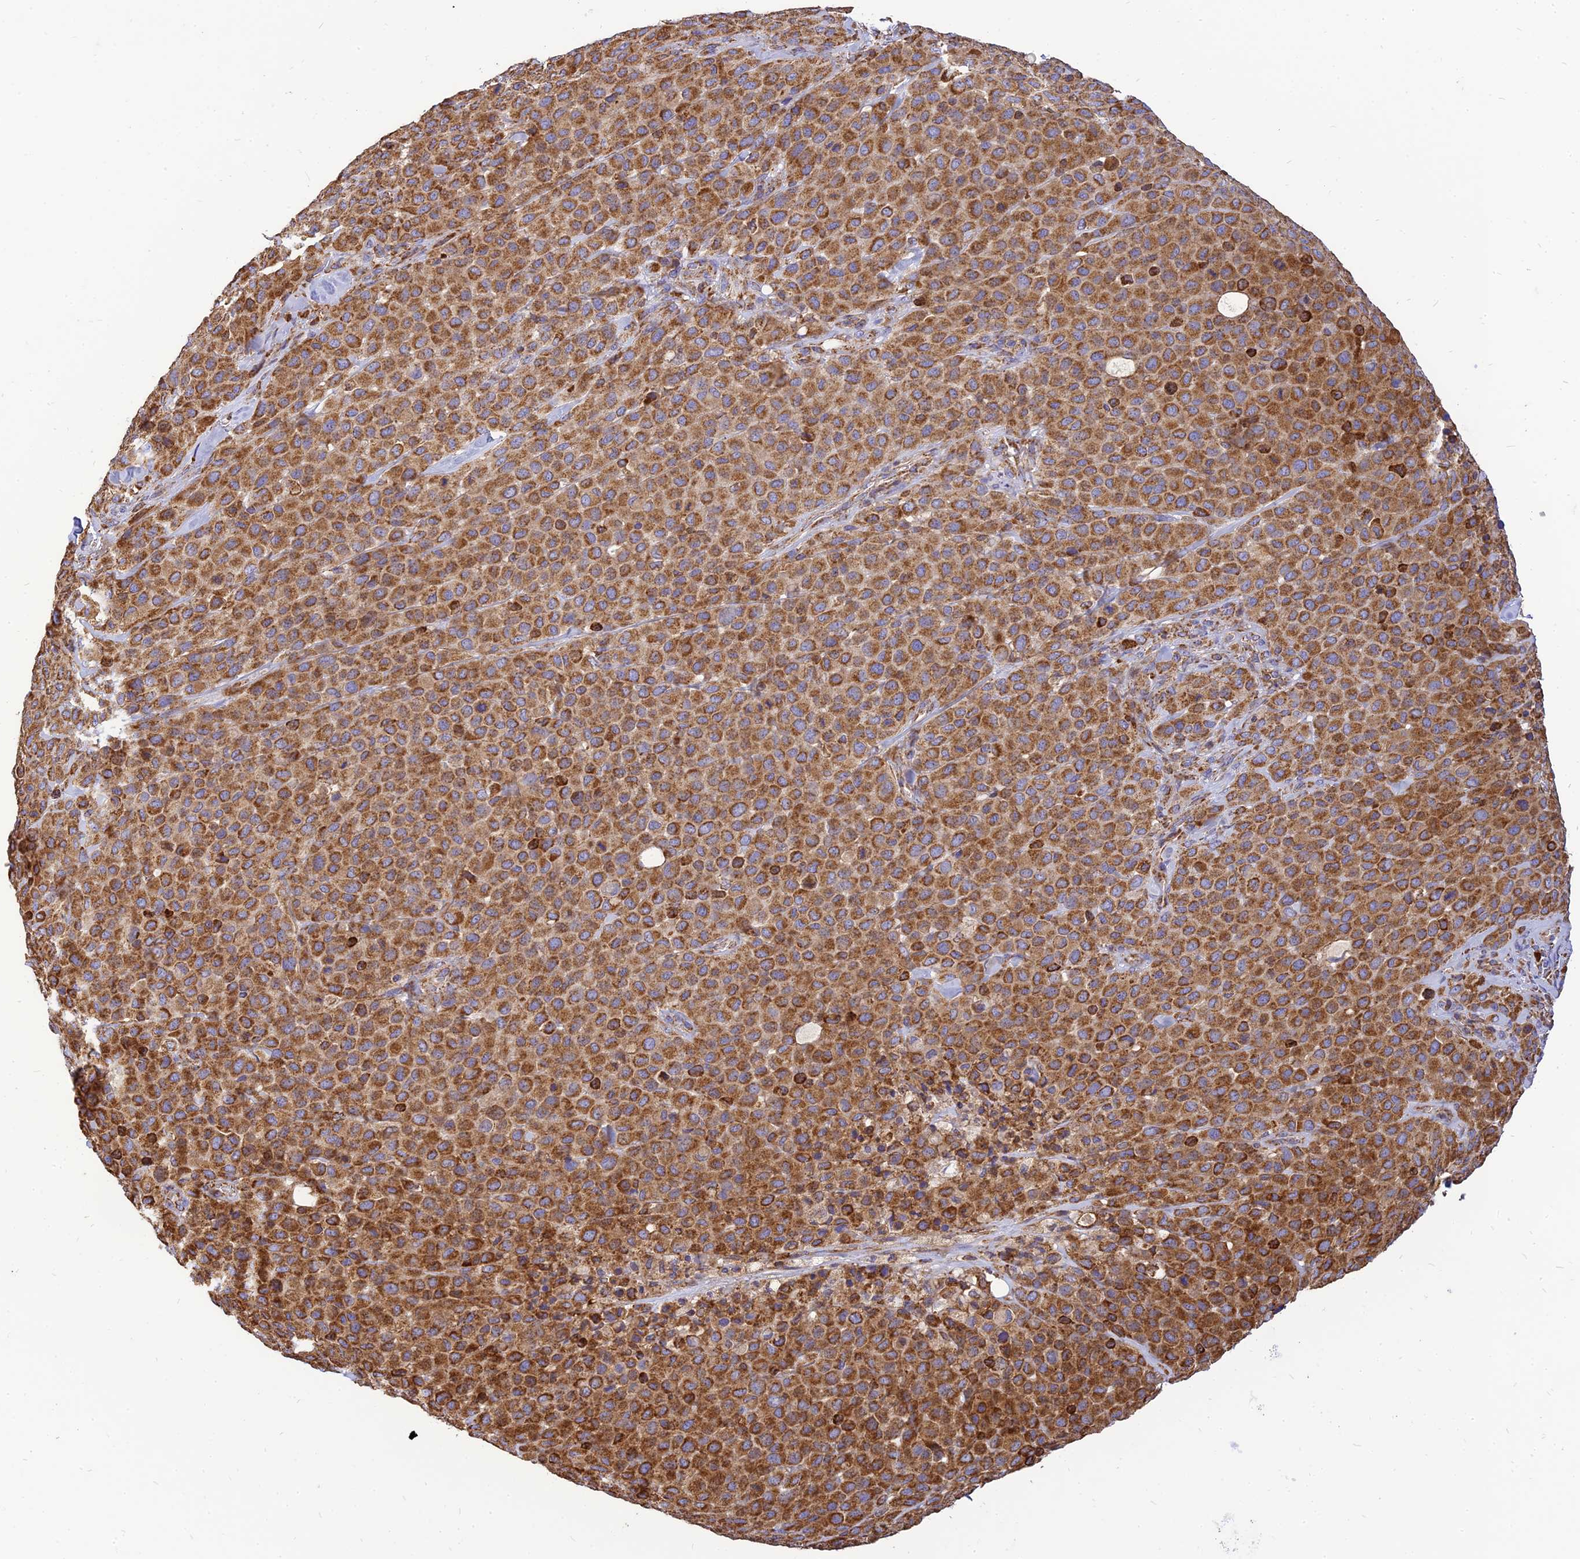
{"staining": {"intensity": "moderate", "quantity": ">75%", "location": "cytoplasmic/membranous"}, "tissue": "melanoma", "cell_type": "Tumor cells", "image_type": "cancer", "snomed": [{"axis": "morphology", "description": "Malignant melanoma, Metastatic site"}, {"axis": "topography", "description": "Skin"}], "caption": "Immunohistochemistry staining of melanoma, which reveals medium levels of moderate cytoplasmic/membranous positivity in about >75% of tumor cells indicating moderate cytoplasmic/membranous protein staining. The staining was performed using DAB (3,3'-diaminobenzidine) (brown) for protein detection and nuclei were counterstained in hematoxylin (blue).", "gene": "THUMPD2", "patient": {"sex": "female", "age": 81}}